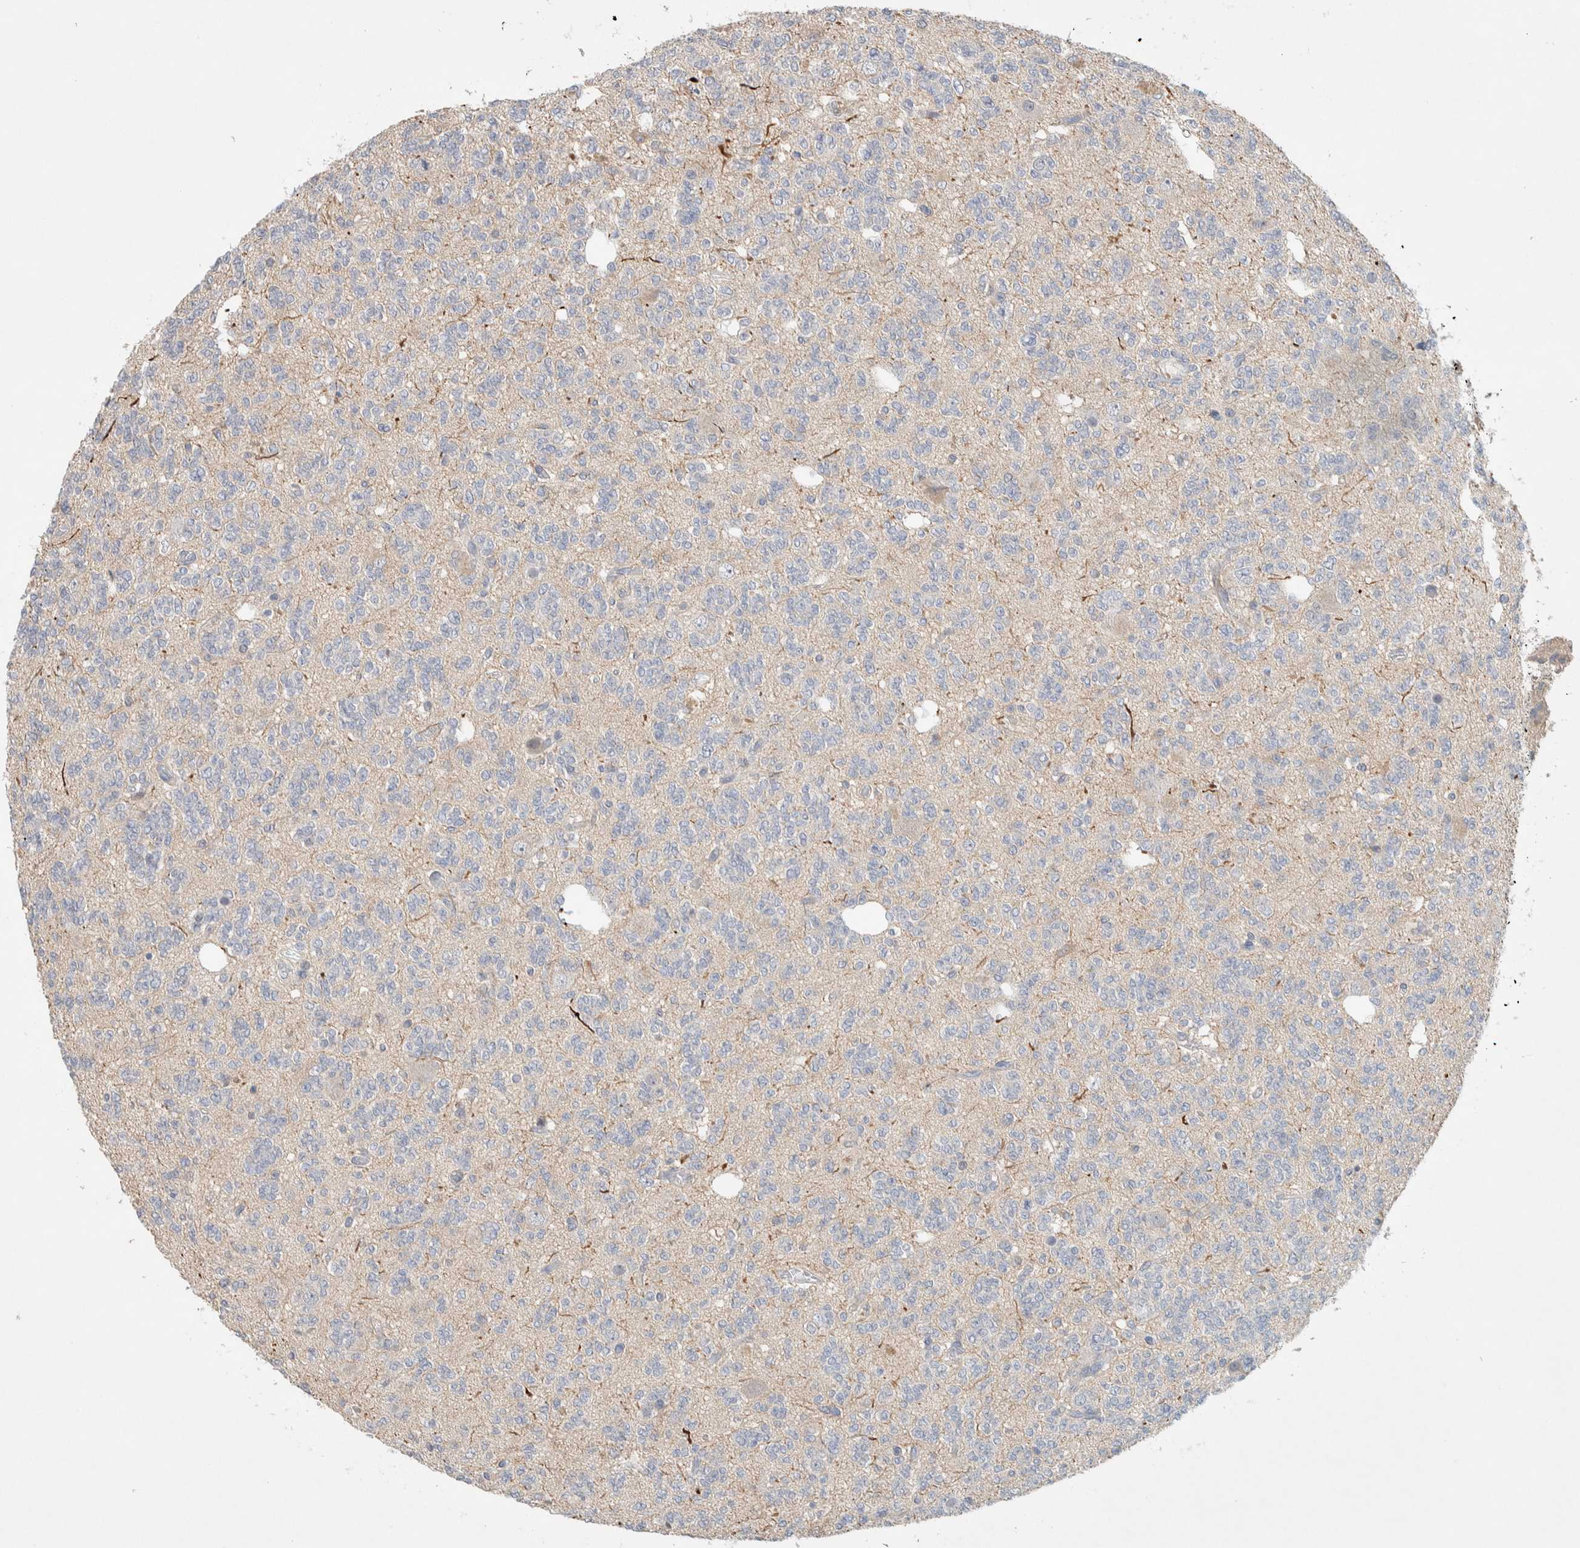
{"staining": {"intensity": "negative", "quantity": "none", "location": "none"}, "tissue": "glioma", "cell_type": "Tumor cells", "image_type": "cancer", "snomed": [{"axis": "morphology", "description": "Glioma, malignant, Low grade"}, {"axis": "topography", "description": "Brain"}], "caption": "This is an IHC micrograph of human glioma. There is no staining in tumor cells.", "gene": "DEPTOR", "patient": {"sex": "male", "age": 38}}